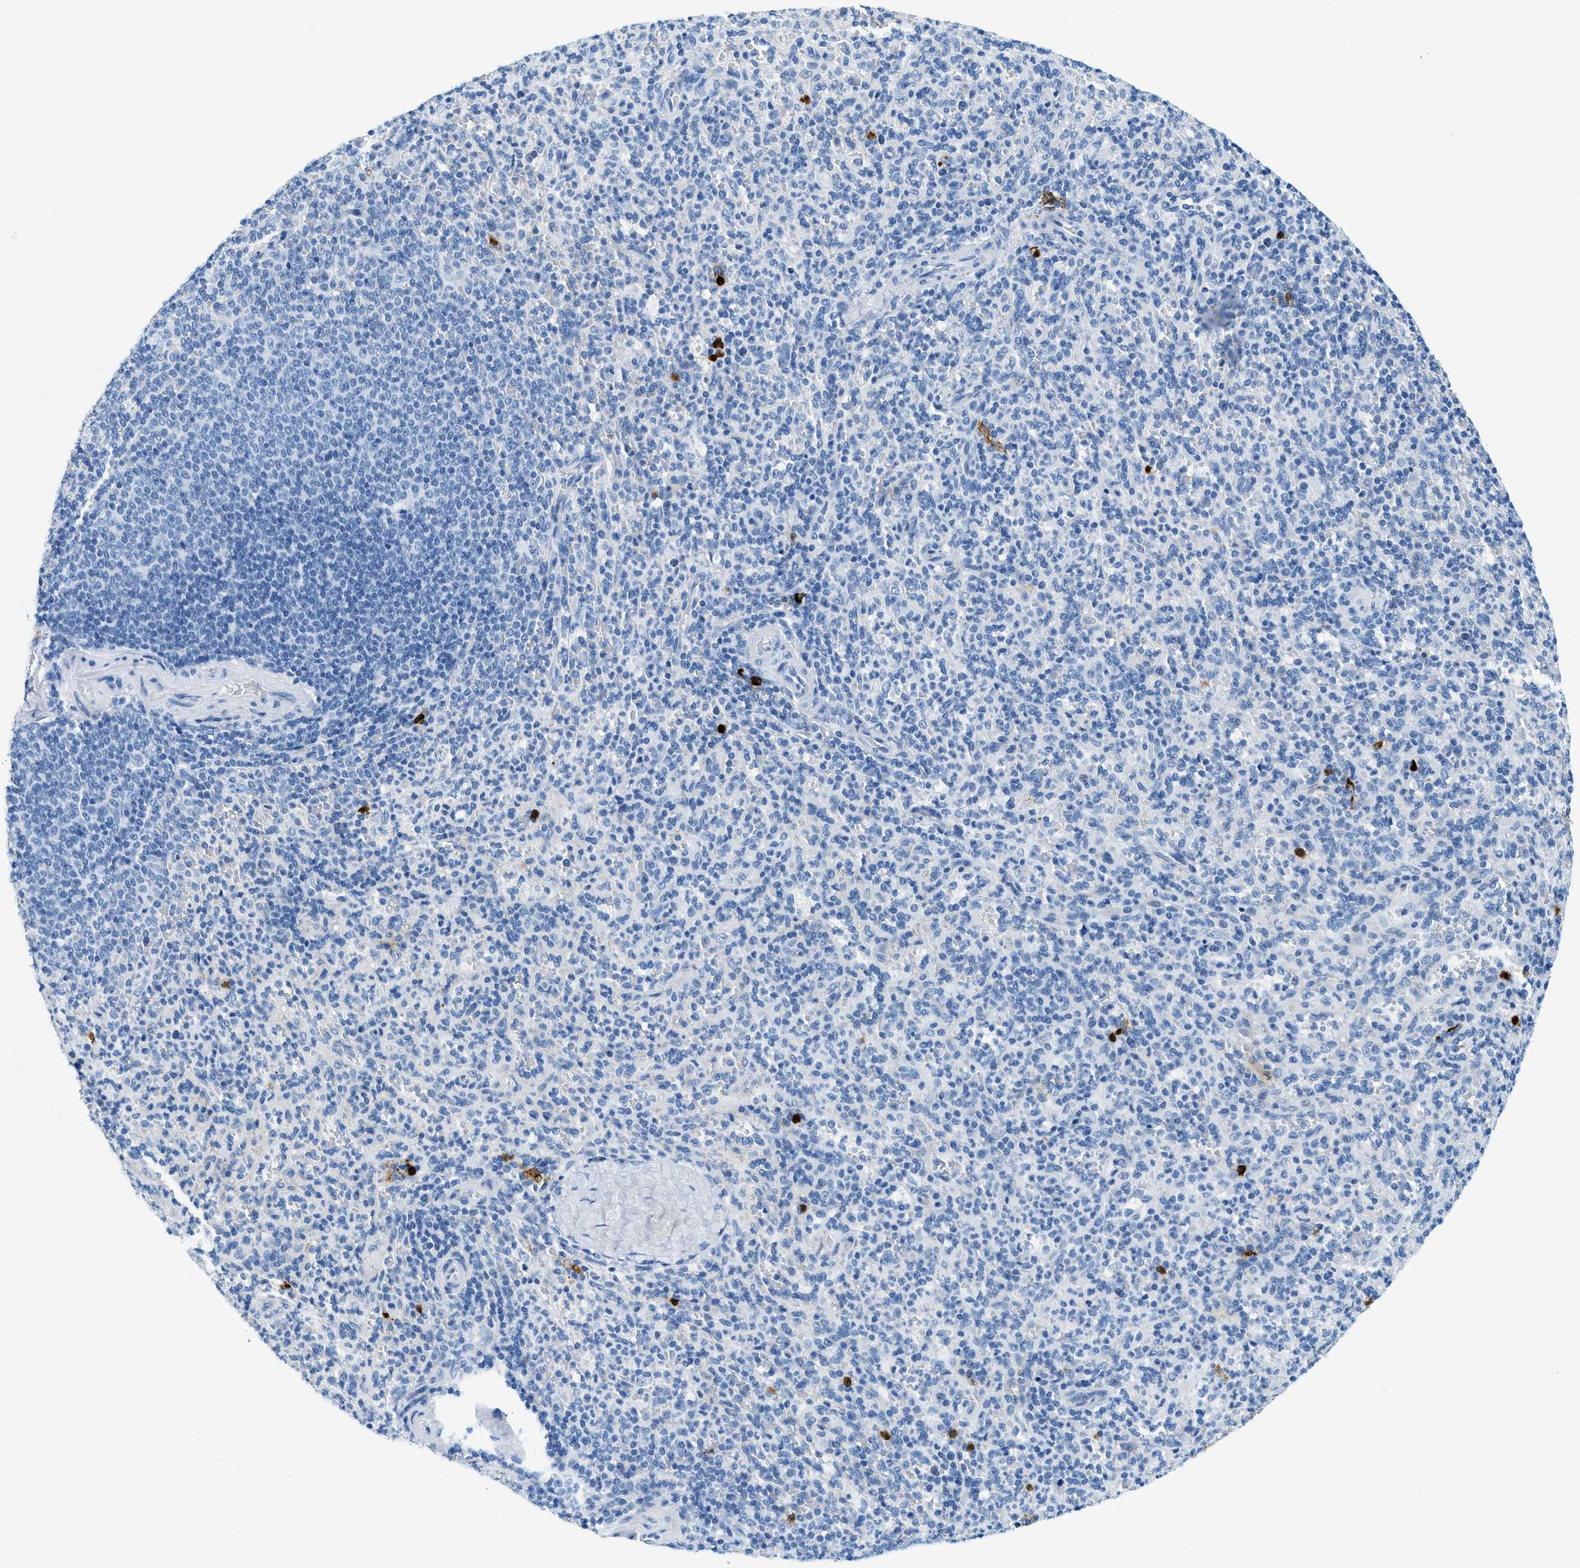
{"staining": {"intensity": "negative", "quantity": "none", "location": "none"}, "tissue": "spleen", "cell_type": "Cells in red pulp", "image_type": "normal", "snomed": [{"axis": "morphology", "description": "Normal tissue, NOS"}, {"axis": "topography", "description": "Spleen"}], "caption": "Cells in red pulp show no significant protein staining in unremarkable spleen. (DAB (3,3'-diaminobenzidine) immunohistochemistry with hematoxylin counter stain).", "gene": "TPSAB1", "patient": {"sex": "male", "age": 36}}